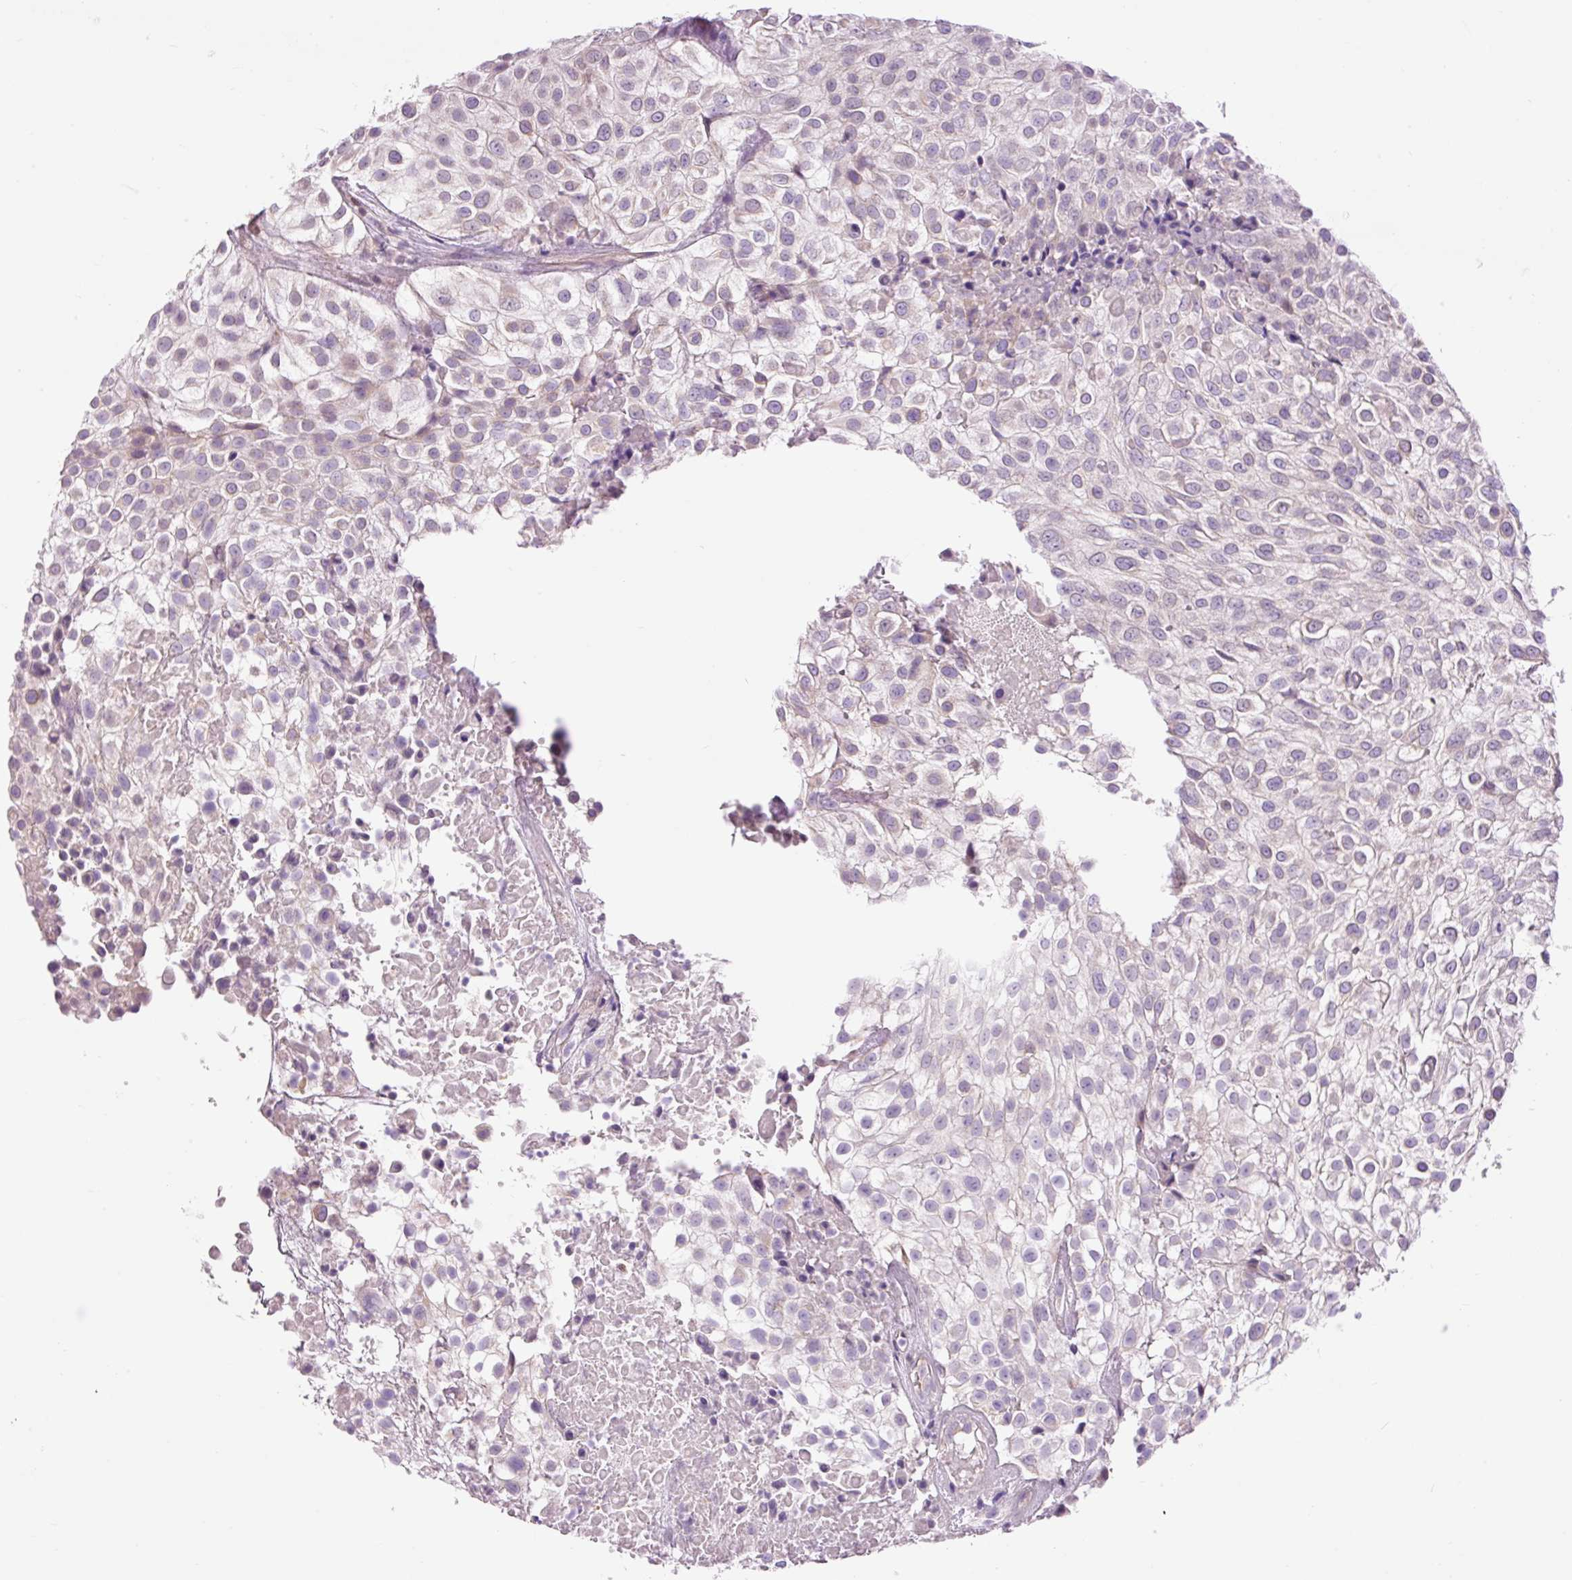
{"staining": {"intensity": "weak", "quantity": "<25%", "location": "cytoplasmic/membranous"}, "tissue": "urothelial cancer", "cell_type": "Tumor cells", "image_type": "cancer", "snomed": [{"axis": "morphology", "description": "Urothelial carcinoma, High grade"}, {"axis": "topography", "description": "Urinary bladder"}], "caption": "Image shows no significant protein positivity in tumor cells of urothelial cancer.", "gene": "IMMT", "patient": {"sex": "male", "age": 56}}